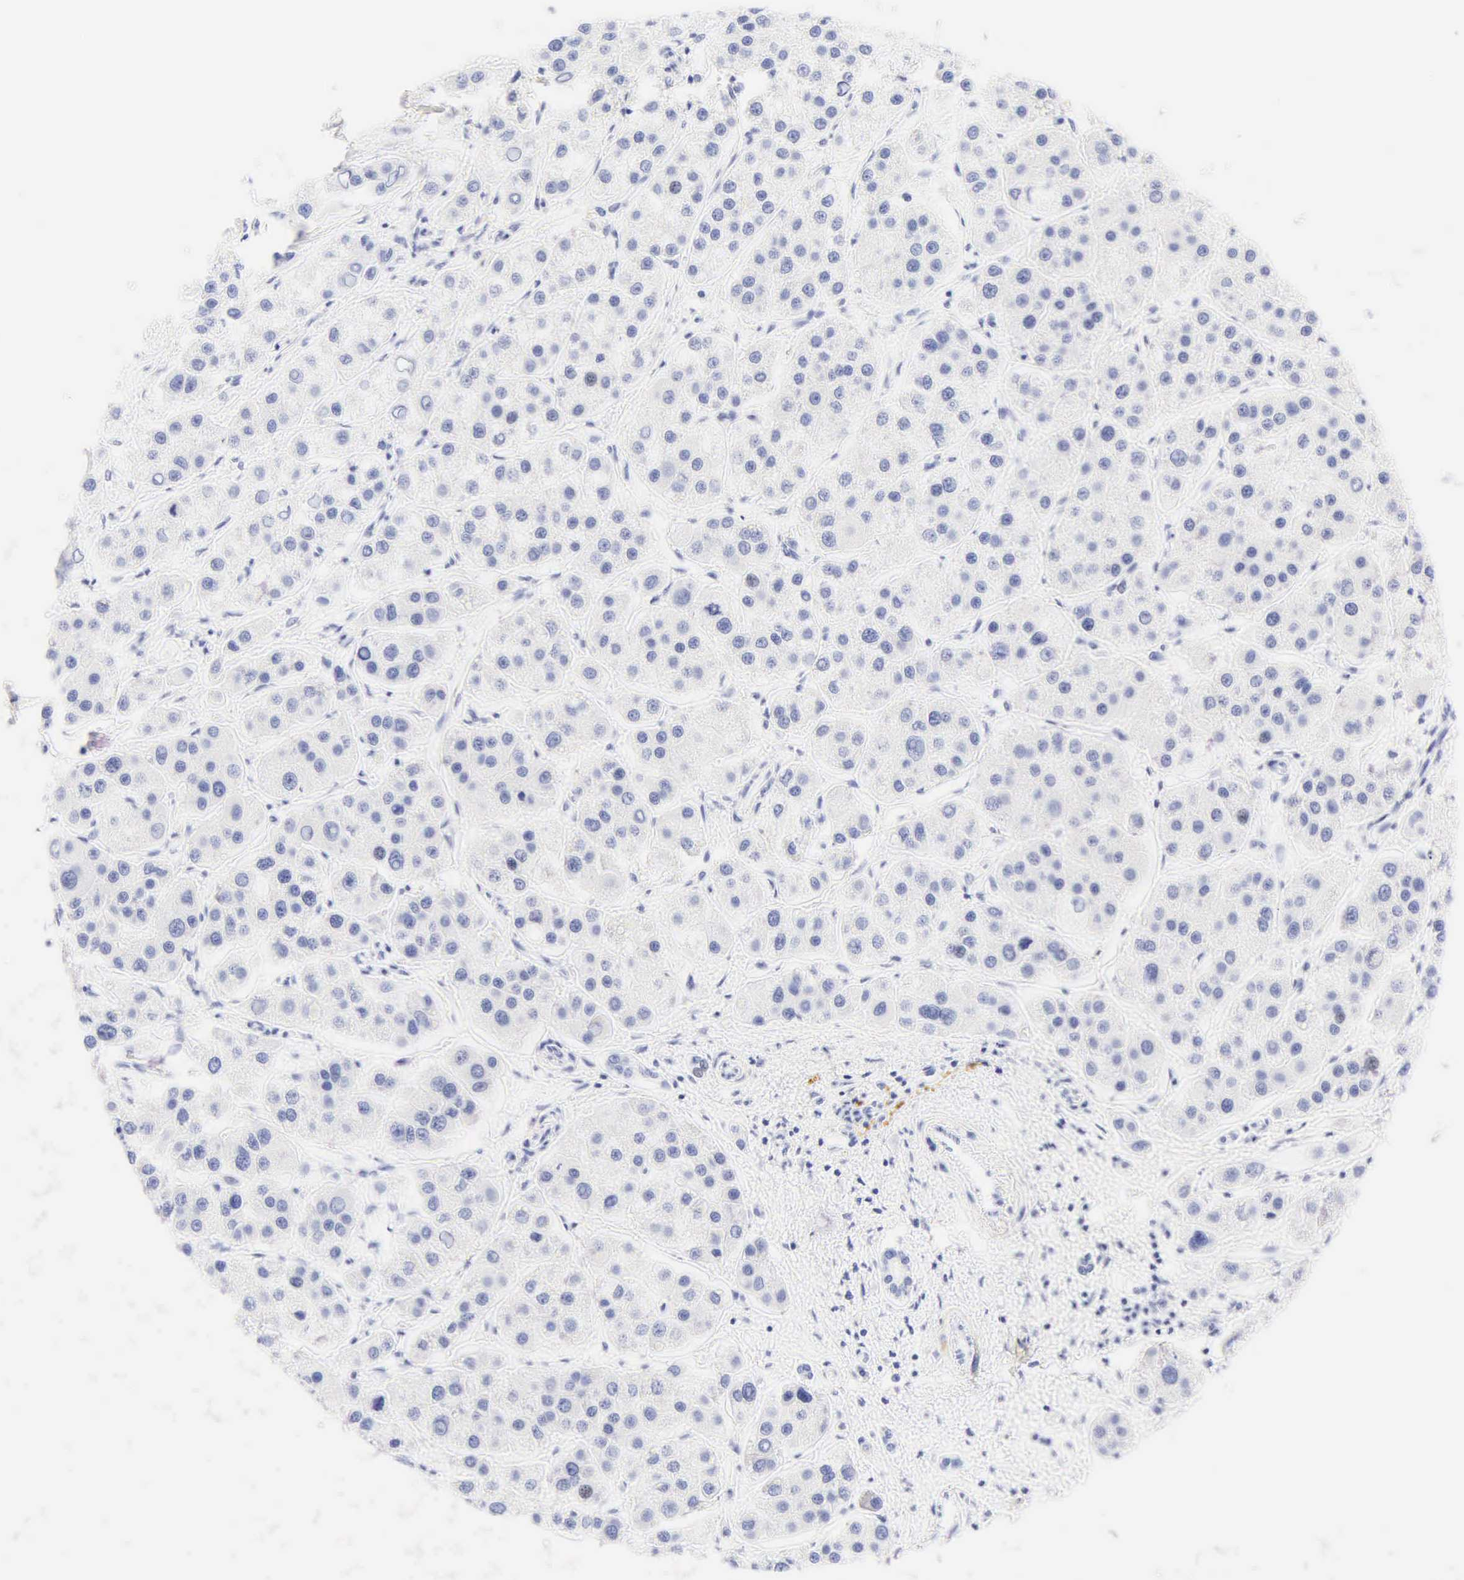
{"staining": {"intensity": "negative", "quantity": "none", "location": "none"}, "tissue": "liver cancer", "cell_type": "Tumor cells", "image_type": "cancer", "snomed": [{"axis": "morphology", "description": "Carcinoma, Hepatocellular, NOS"}, {"axis": "topography", "description": "Liver"}], "caption": "The photomicrograph demonstrates no staining of tumor cells in liver hepatocellular carcinoma.", "gene": "DES", "patient": {"sex": "female", "age": 85}}